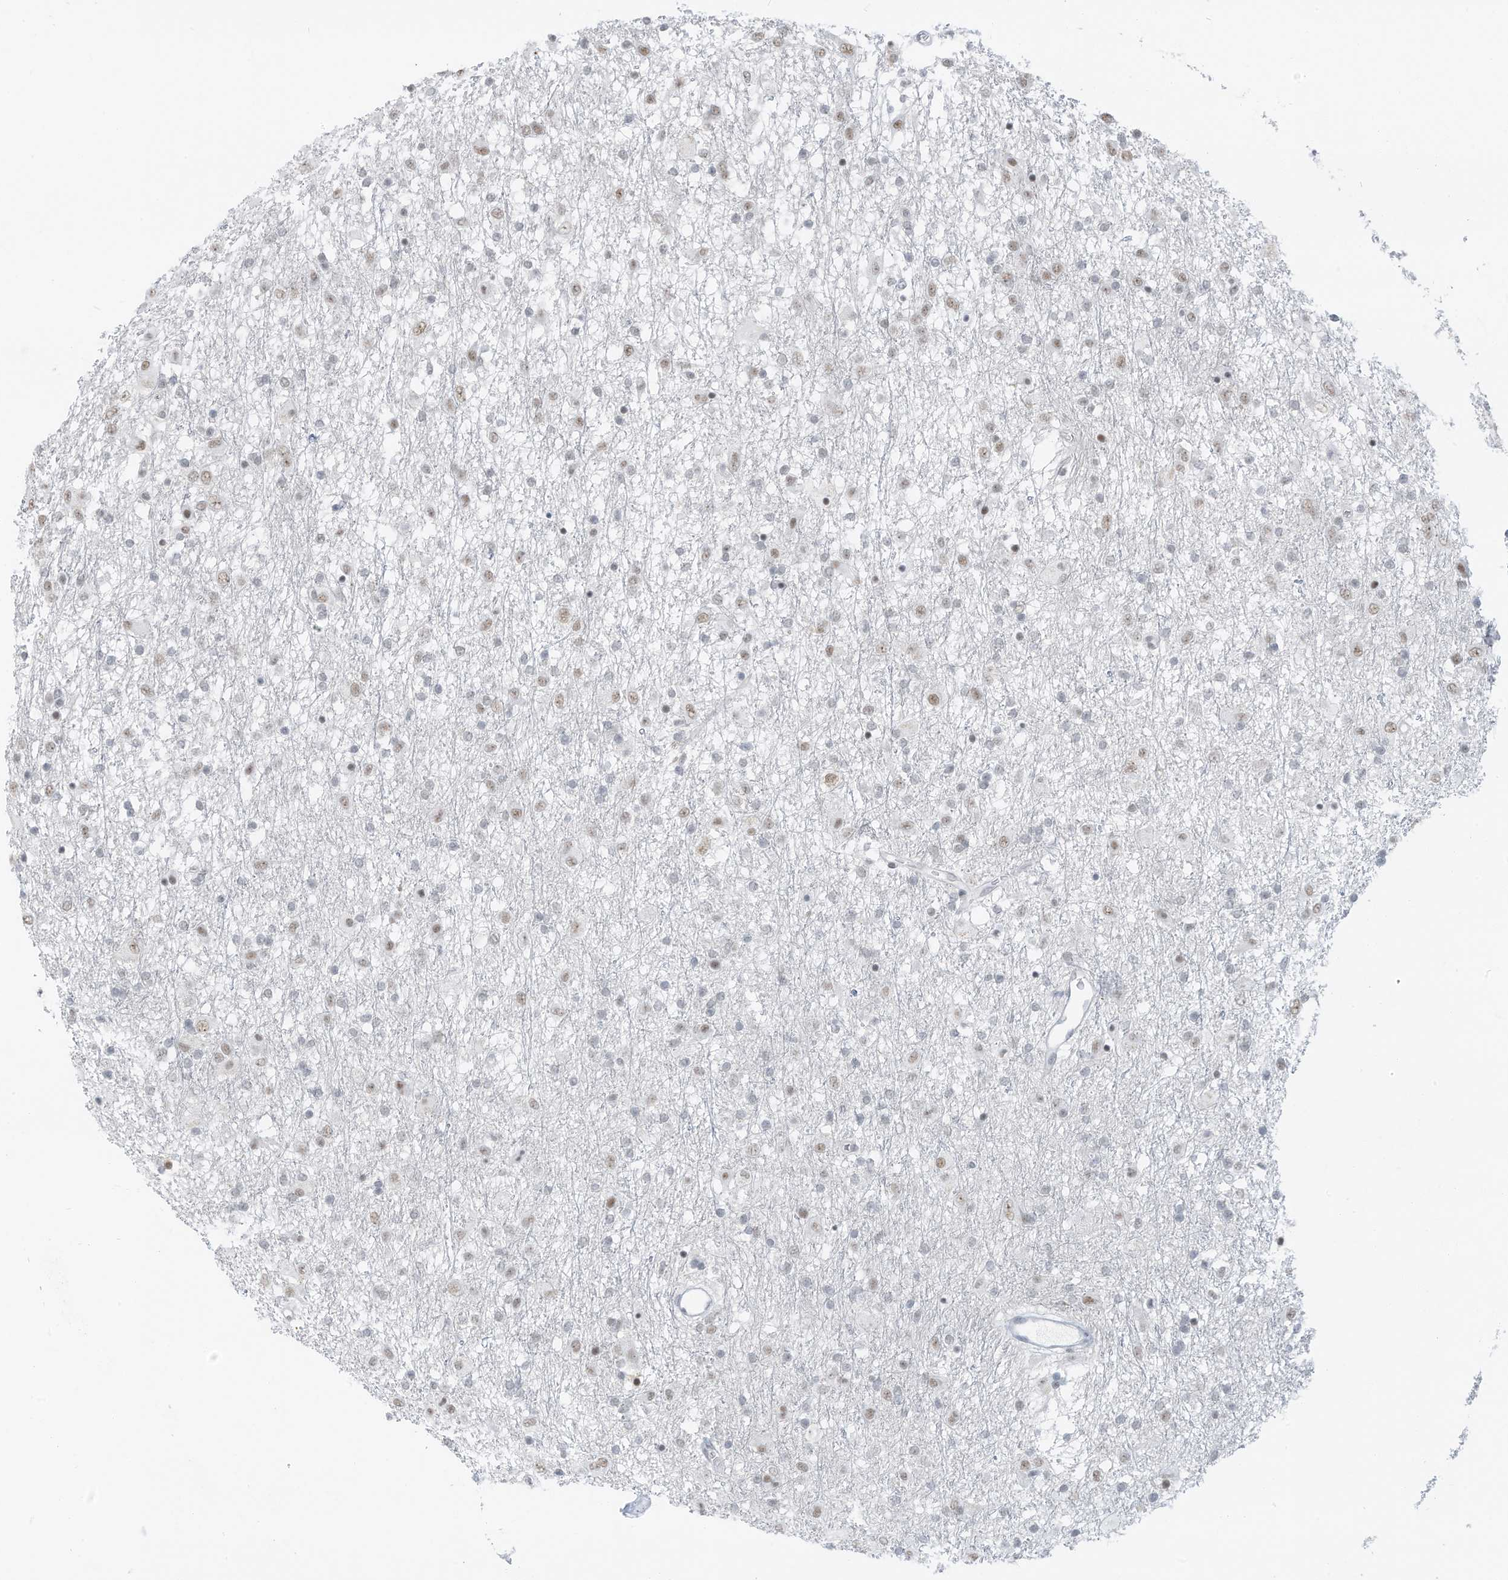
{"staining": {"intensity": "weak", "quantity": "<25%", "location": "nuclear"}, "tissue": "glioma", "cell_type": "Tumor cells", "image_type": "cancer", "snomed": [{"axis": "morphology", "description": "Glioma, malignant, Low grade"}, {"axis": "topography", "description": "Brain"}], "caption": "Tumor cells show no significant protein positivity in glioma.", "gene": "PGC", "patient": {"sex": "male", "age": 65}}